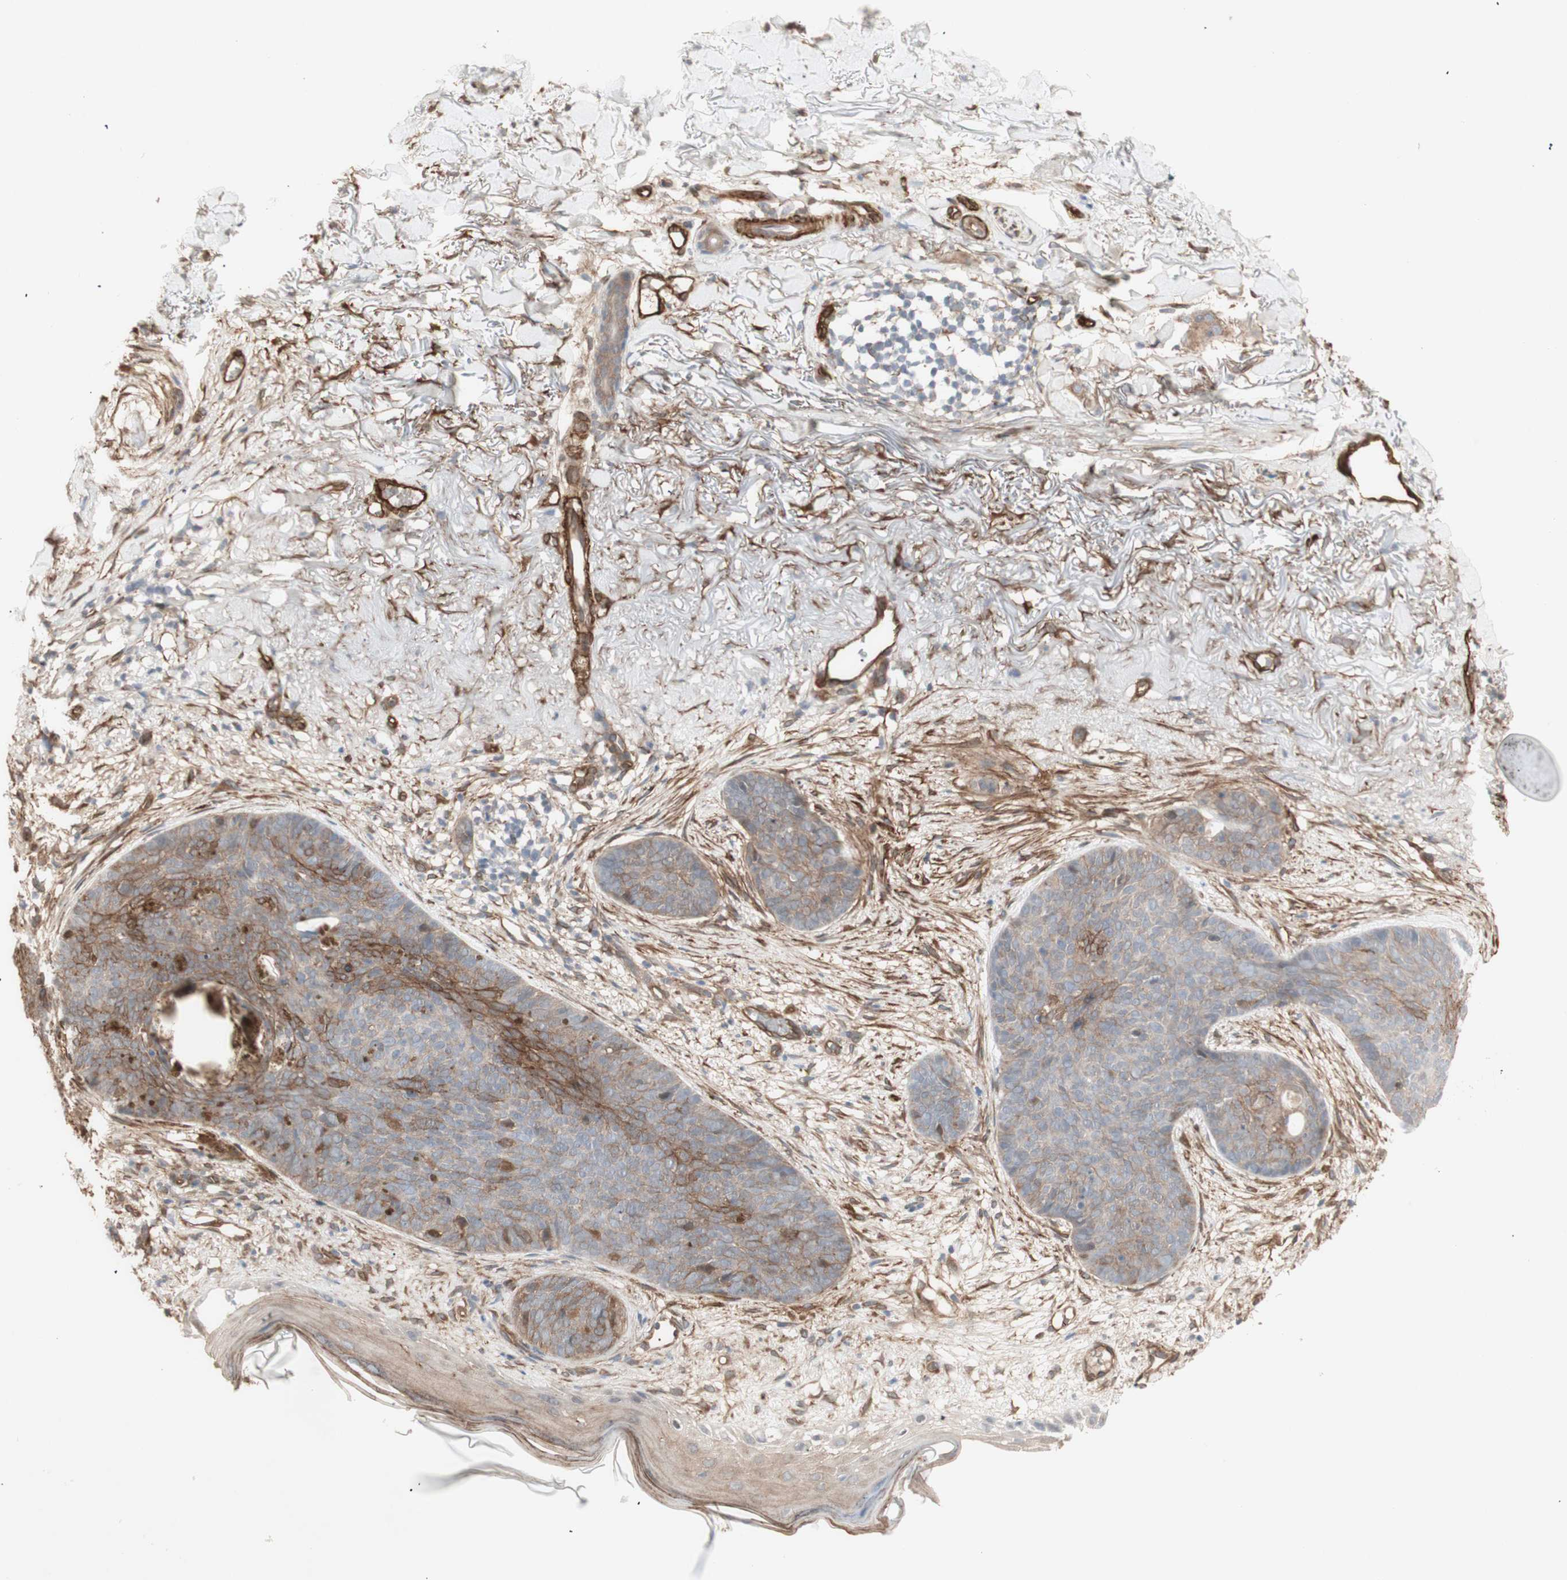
{"staining": {"intensity": "moderate", "quantity": "25%-75%", "location": "cytoplasmic/membranous"}, "tissue": "skin cancer", "cell_type": "Tumor cells", "image_type": "cancer", "snomed": [{"axis": "morphology", "description": "Normal tissue, NOS"}, {"axis": "morphology", "description": "Basal cell carcinoma"}, {"axis": "topography", "description": "Skin"}], "caption": "Immunohistochemistry of basal cell carcinoma (skin) reveals medium levels of moderate cytoplasmic/membranous positivity in about 25%-75% of tumor cells. (DAB (3,3'-diaminobenzidine) IHC, brown staining for protein, blue staining for nuclei).", "gene": "CNN3", "patient": {"sex": "female", "age": 70}}